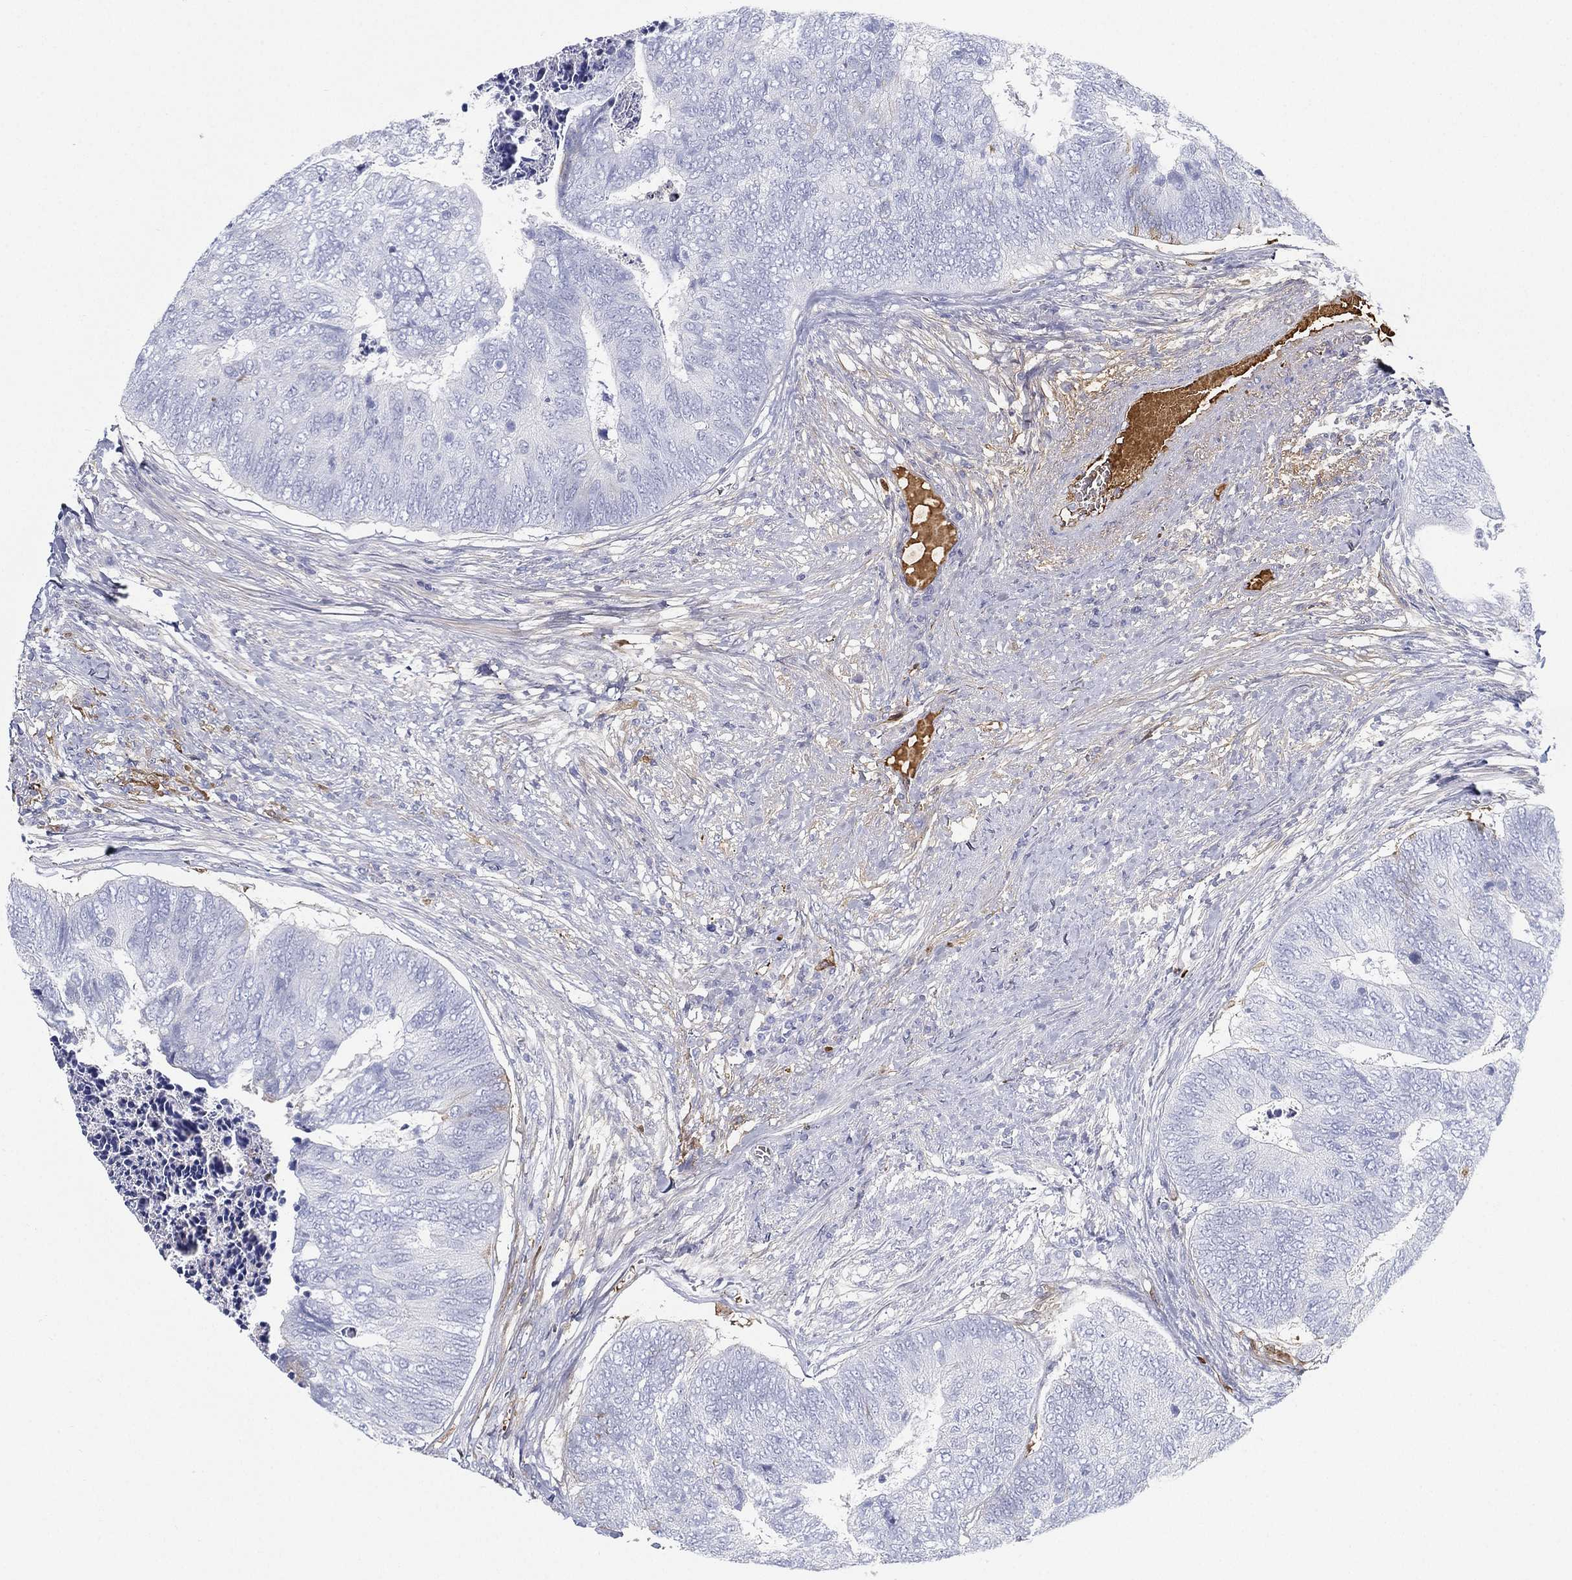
{"staining": {"intensity": "negative", "quantity": "none", "location": "none"}, "tissue": "colorectal cancer", "cell_type": "Tumor cells", "image_type": "cancer", "snomed": [{"axis": "morphology", "description": "Adenocarcinoma, NOS"}, {"axis": "topography", "description": "Colon"}], "caption": "Image shows no protein positivity in tumor cells of colorectal cancer (adenocarcinoma) tissue.", "gene": "IFNB1", "patient": {"sex": "female", "age": 67}}